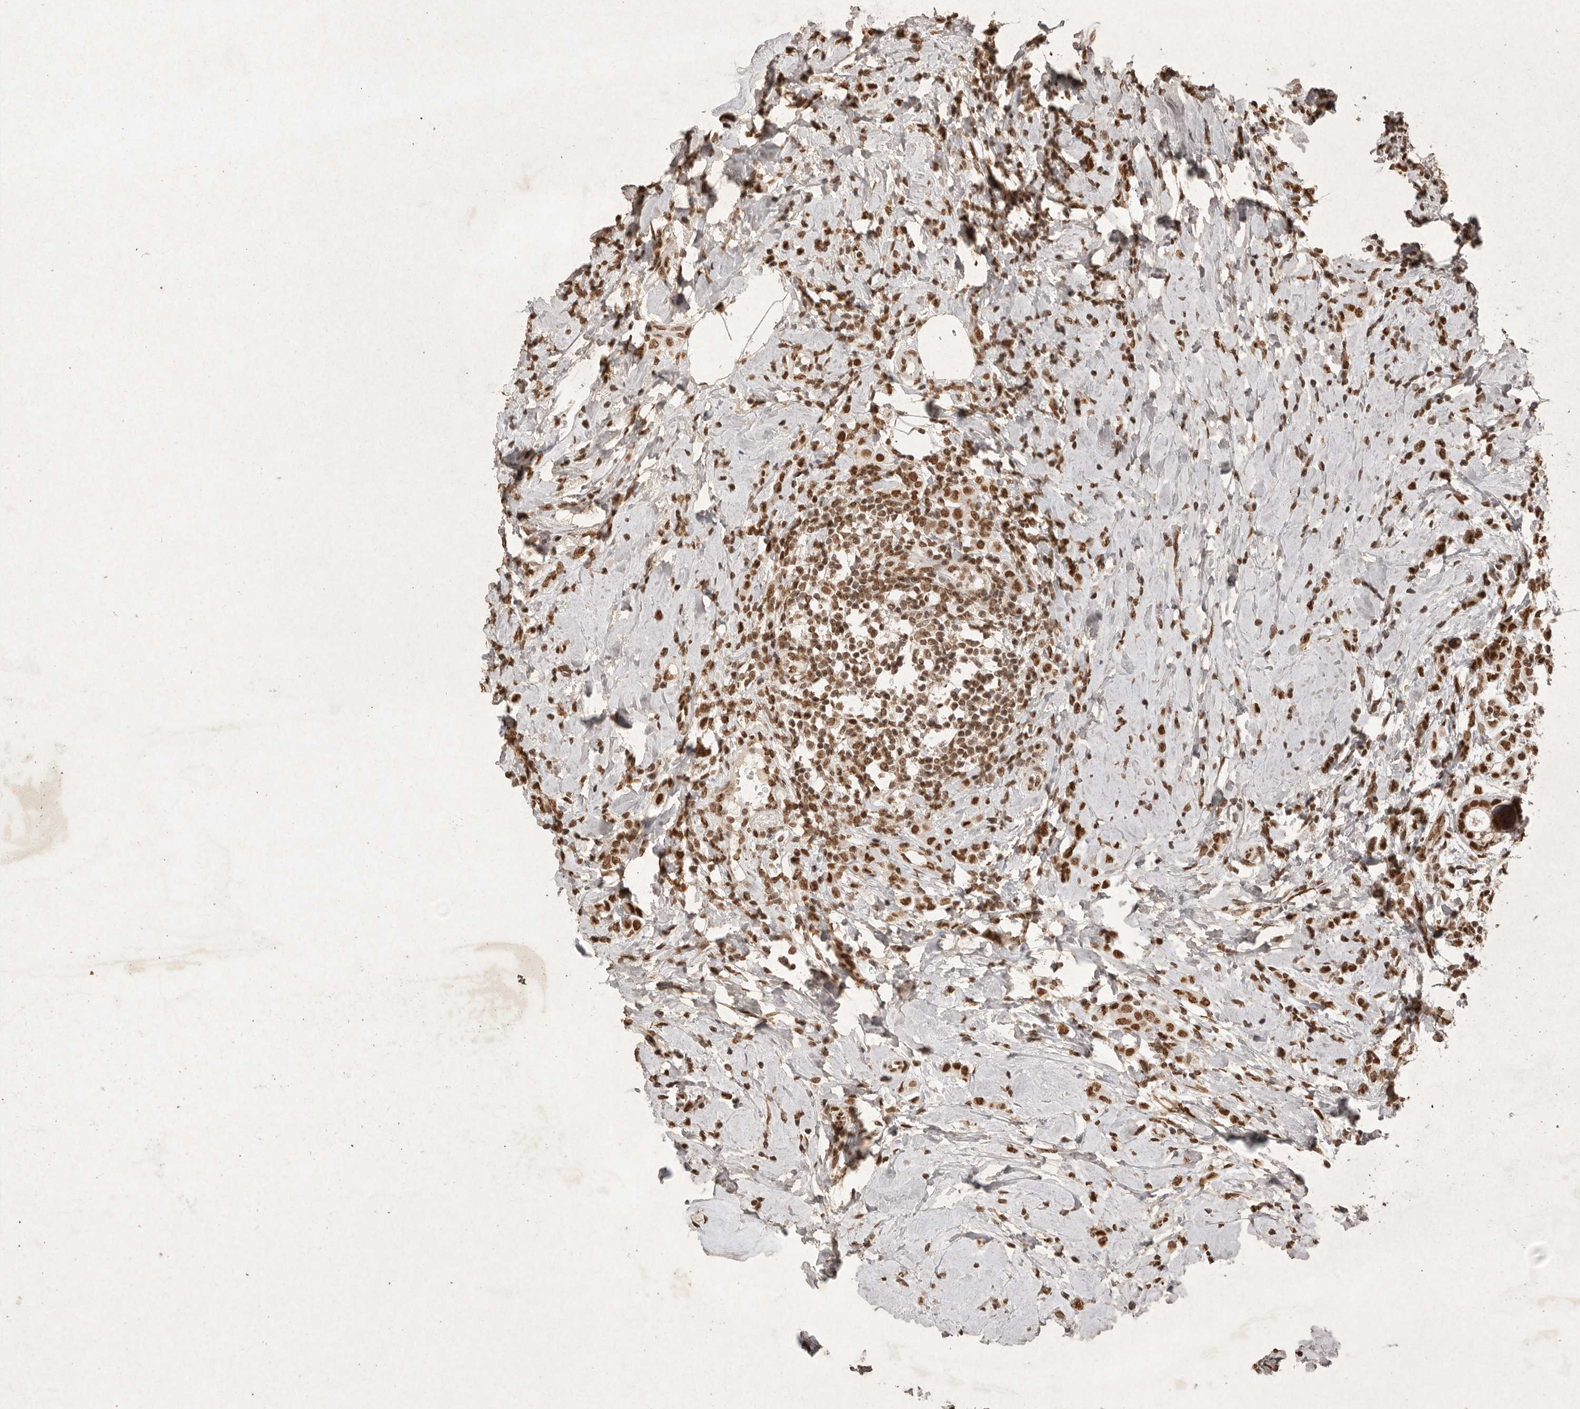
{"staining": {"intensity": "moderate", "quantity": ">75%", "location": "nuclear"}, "tissue": "breast cancer", "cell_type": "Tumor cells", "image_type": "cancer", "snomed": [{"axis": "morphology", "description": "Lobular carcinoma"}, {"axis": "topography", "description": "Breast"}], "caption": "Brown immunohistochemical staining in human breast cancer exhibits moderate nuclear expression in approximately >75% of tumor cells.", "gene": "NKX3-2", "patient": {"sex": "female", "age": 47}}